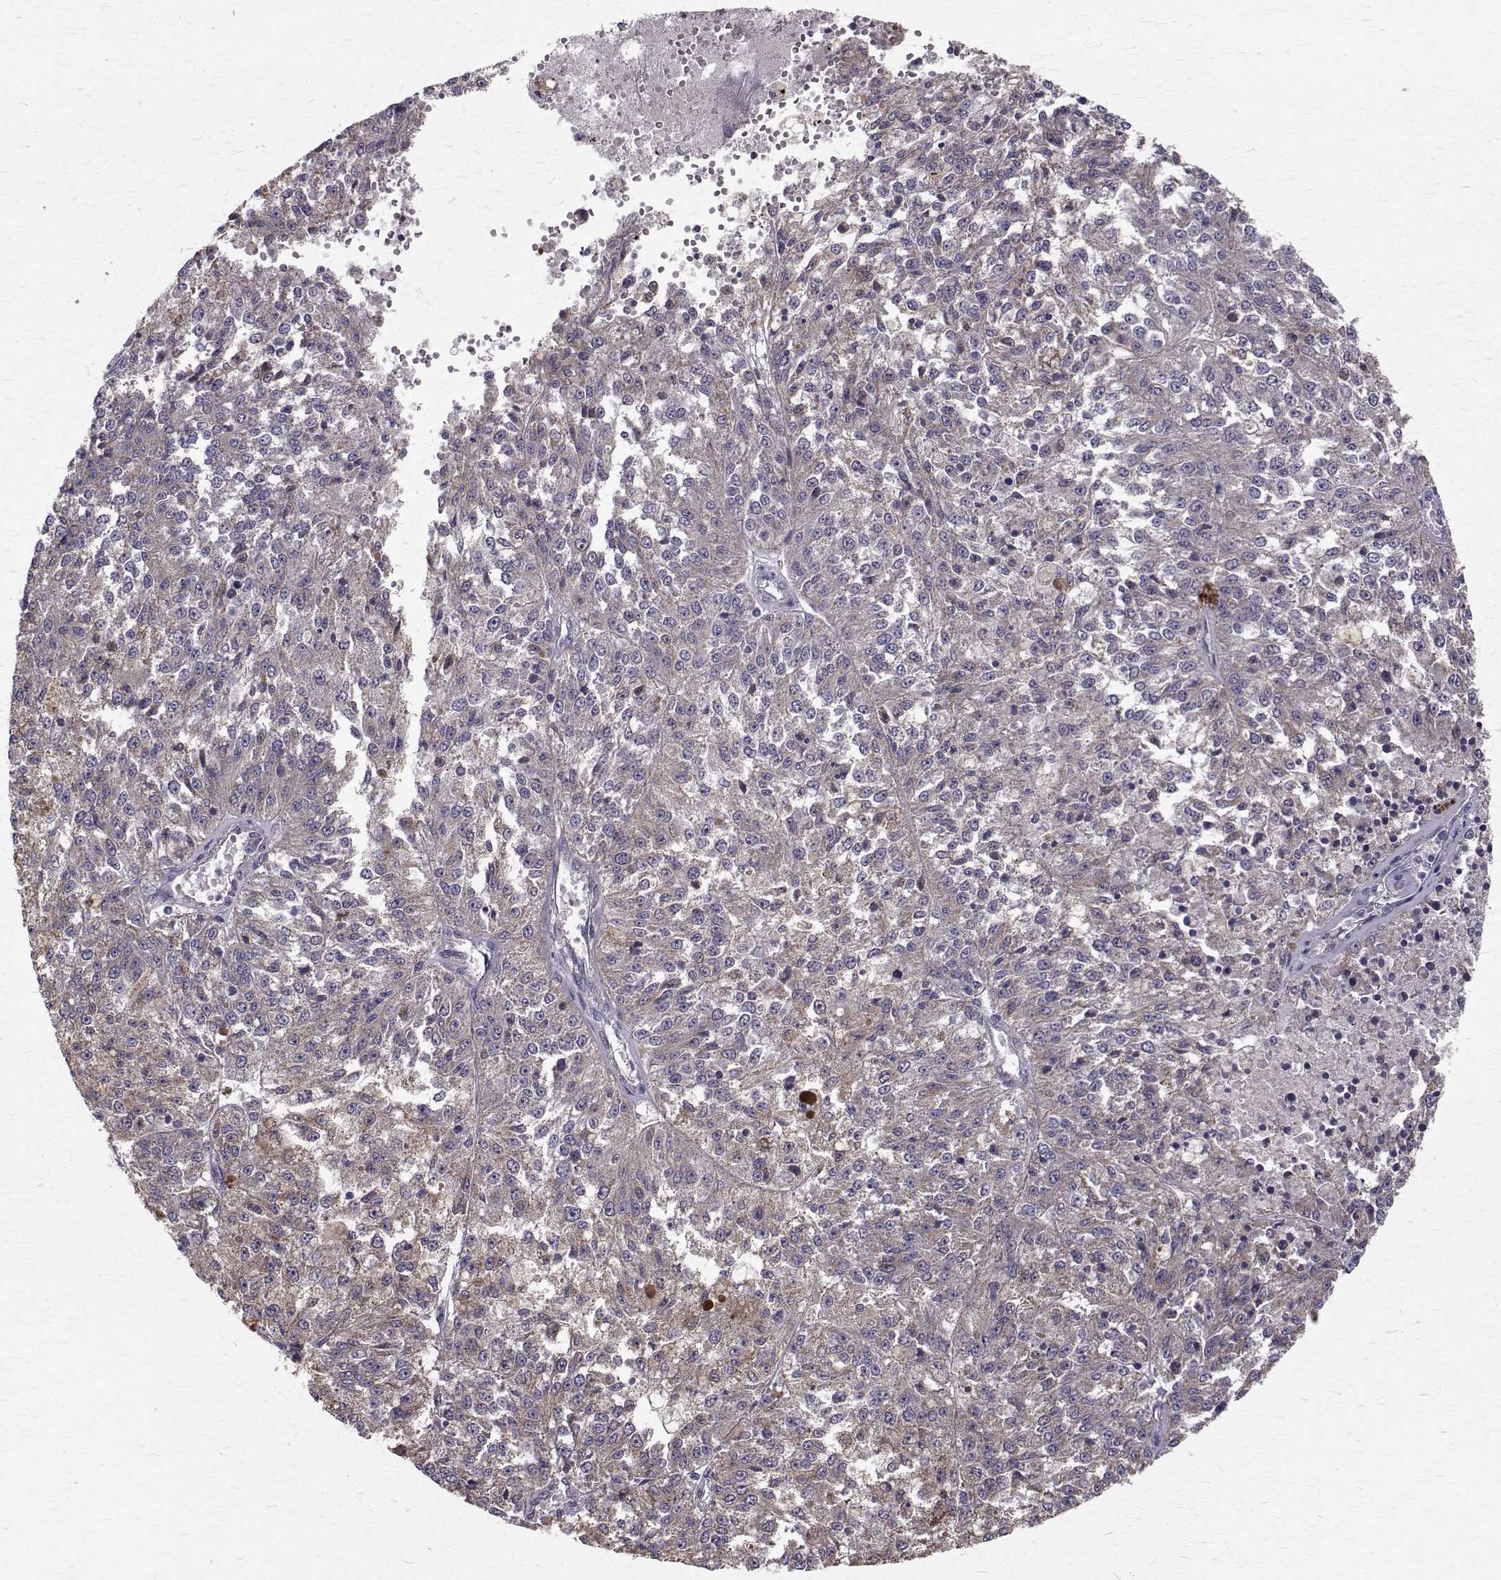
{"staining": {"intensity": "negative", "quantity": "none", "location": "none"}, "tissue": "melanoma", "cell_type": "Tumor cells", "image_type": "cancer", "snomed": [{"axis": "morphology", "description": "Malignant melanoma, Metastatic site"}, {"axis": "topography", "description": "Lymph node"}], "caption": "Histopathology image shows no protein positivity in tumor cells of melanoma tissue.", "gene": "CCDC89", "patient": {"sex": "female", "age": 64}}